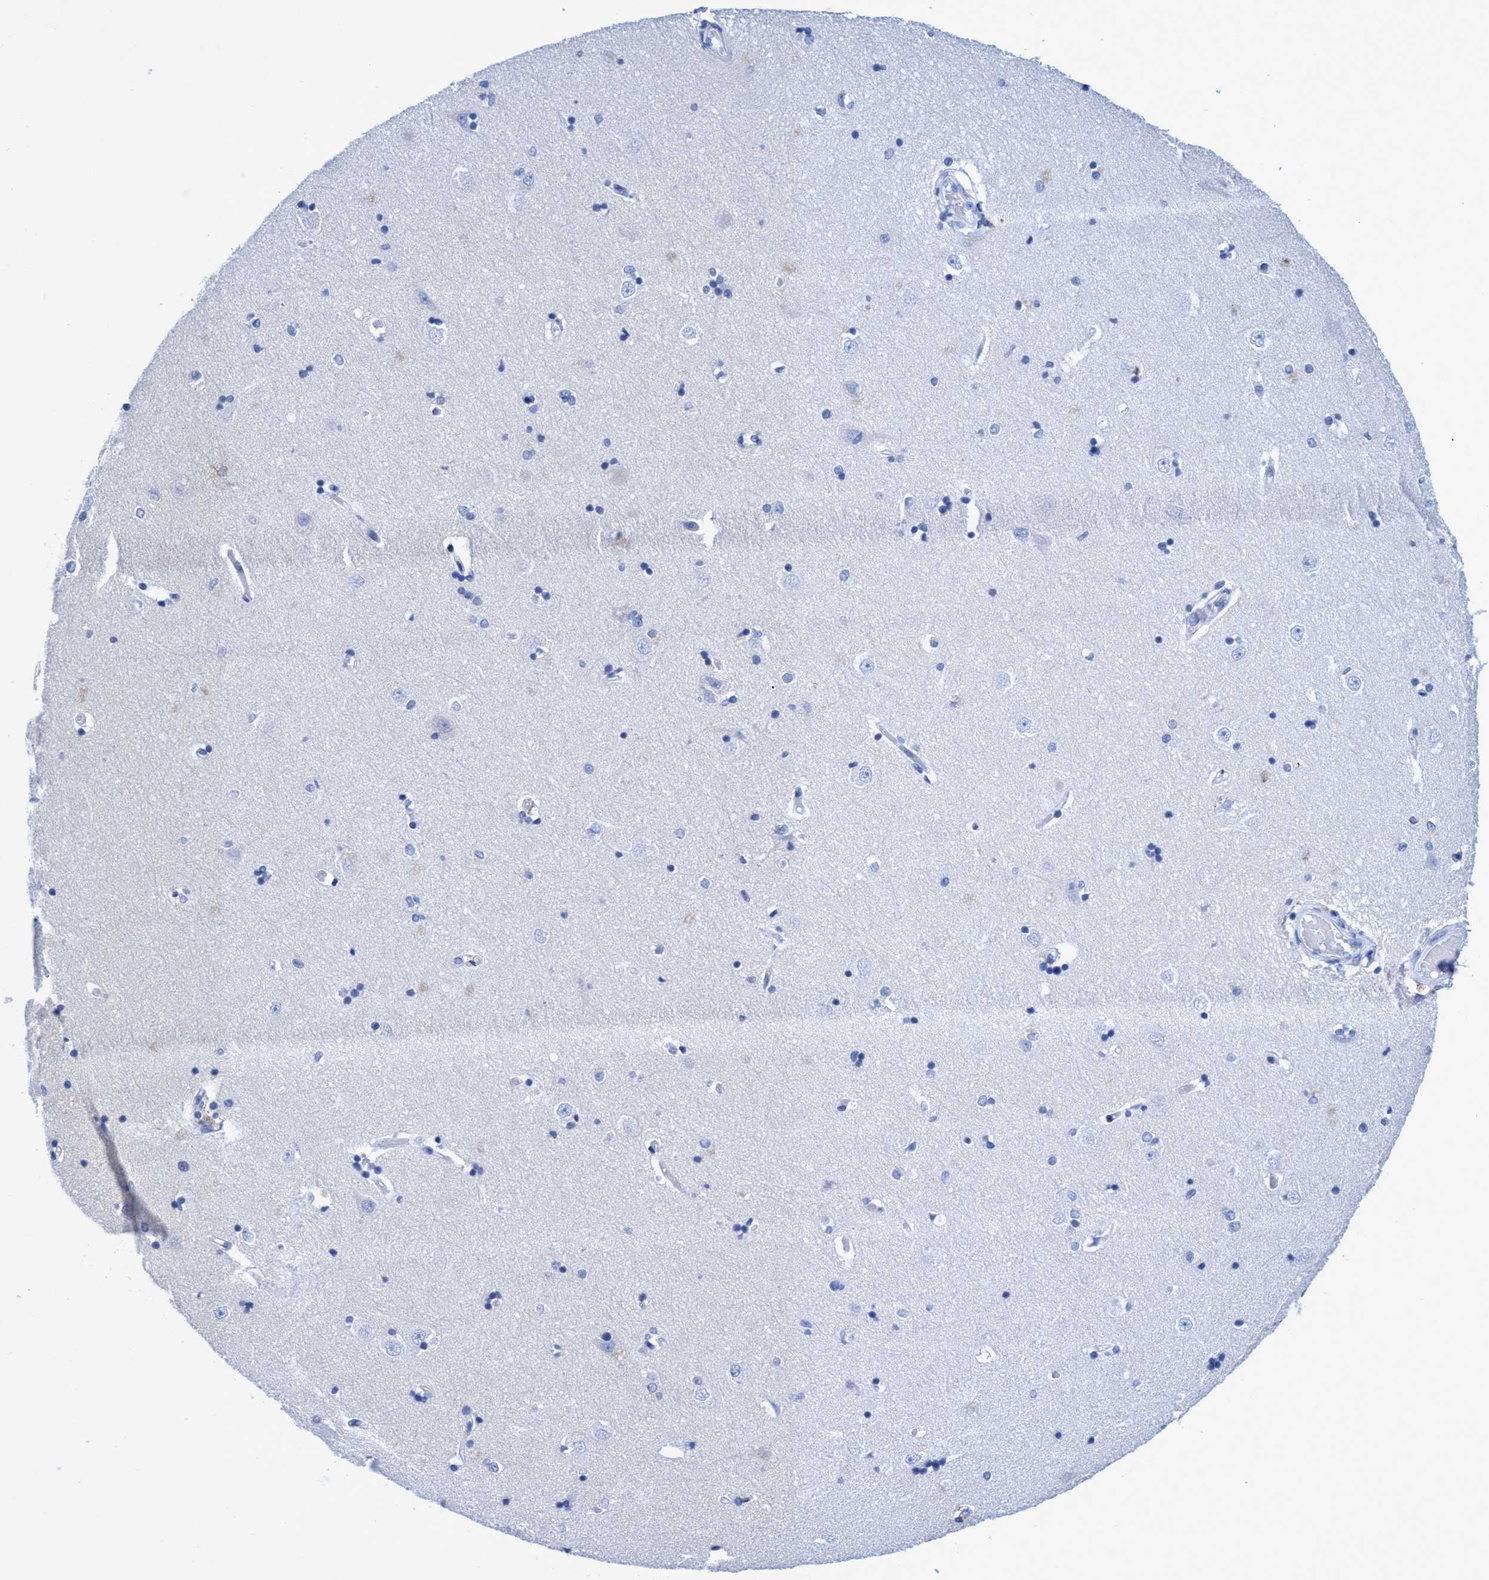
{"staining": {"intensity": "negative", "quantity": "none", "location": "none"}, "tissue": "hippocampus", "cell_type": "Glial cells", "image_type": "normal", "snomed": [{"axis": "morphology", "description": "Normal tissue, NOS"}, {"axis": "topography", "description": "Hippocampus"}], "caption": "This is an IHC micrograph of benign hippocampus. There is no positivity in glial cells.", "gene": "PLPPR1", "patient": {"sex": "male", "age": 45}}